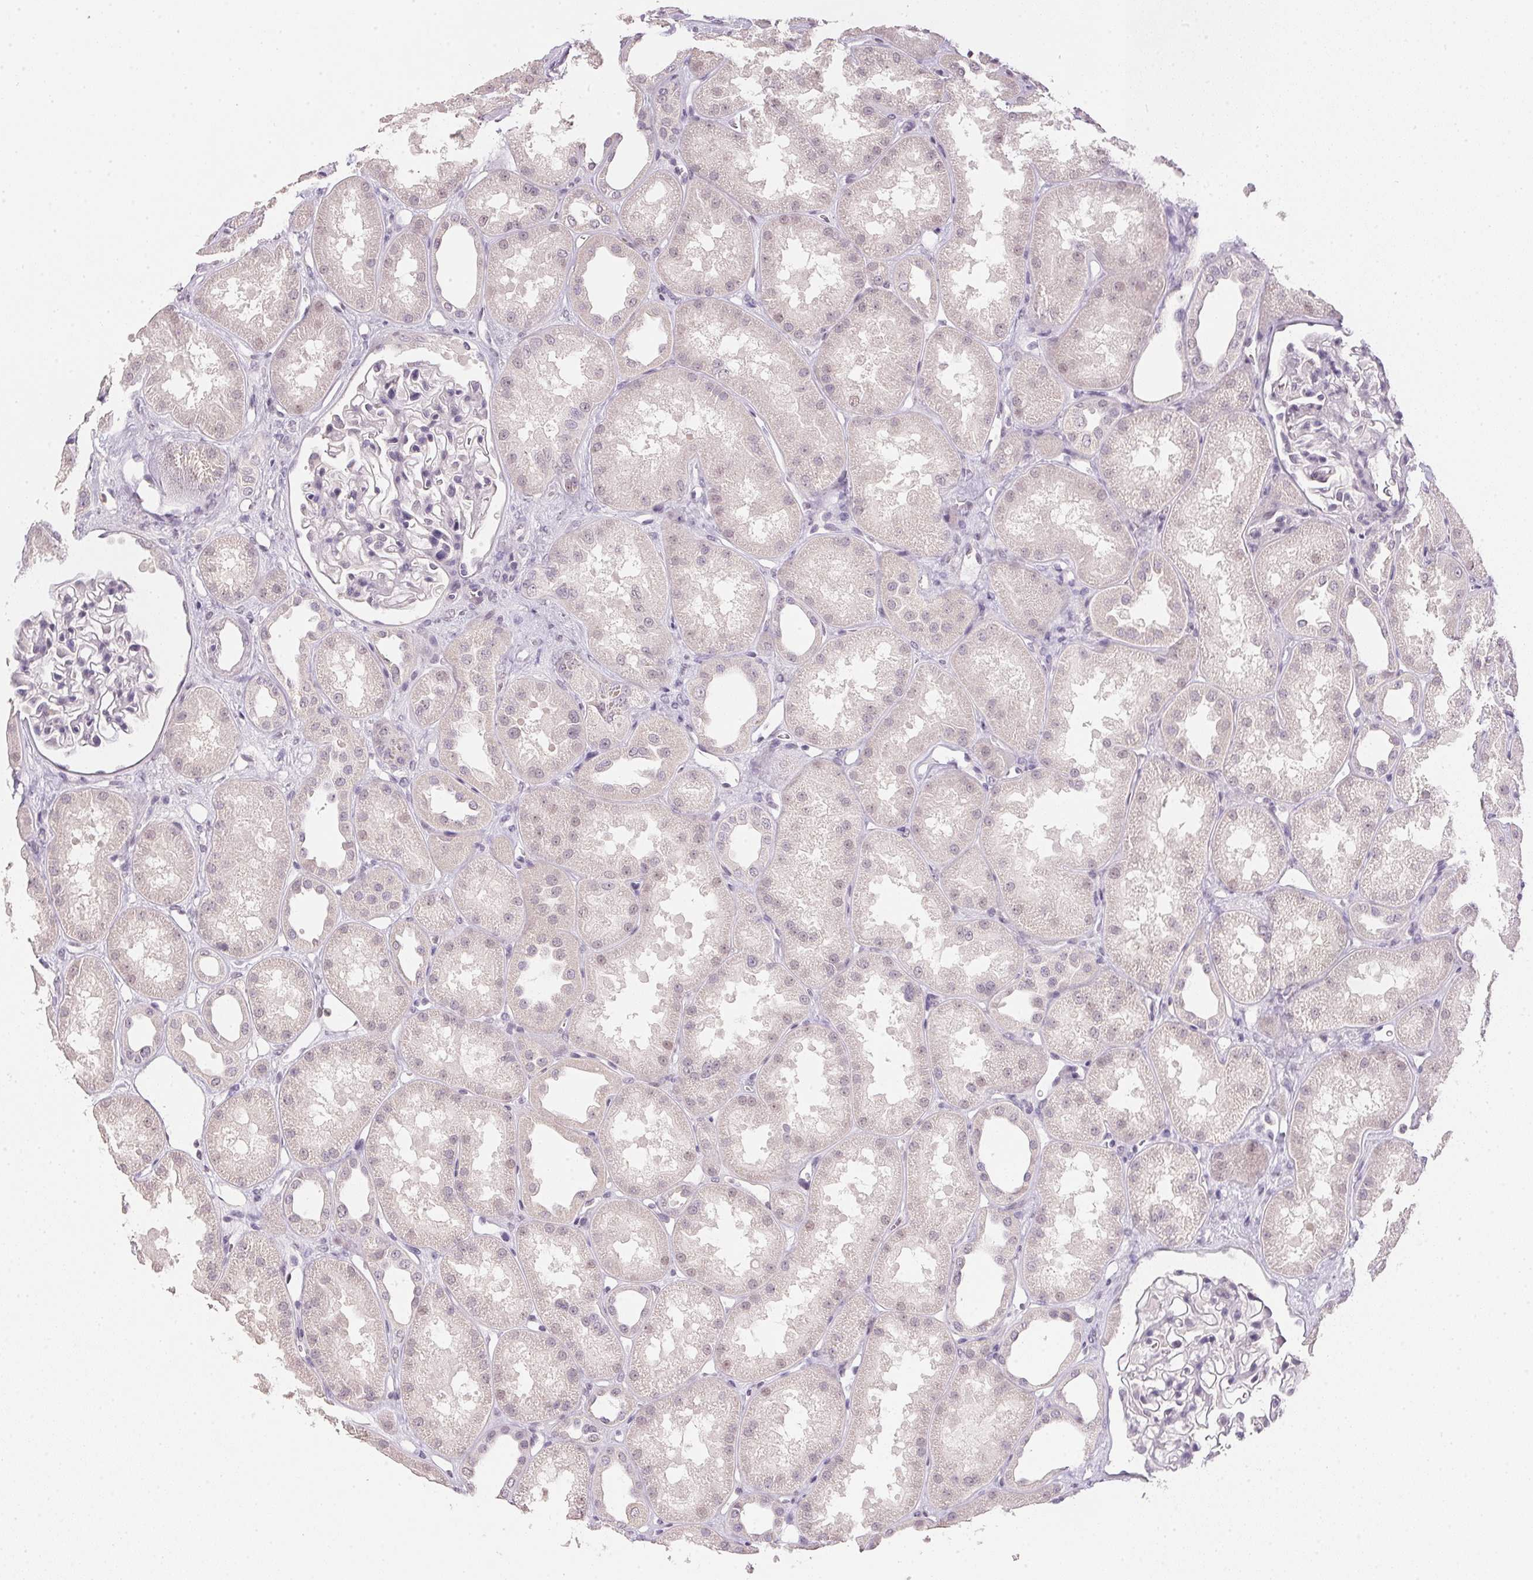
{"staining": {"intensity": "negative", "quantity": "none", "location": "none"}, "tissue": "kidney", "cell_type": "Cells in glomeruli", "image_type": "normal", "snomed": [{"axis": "morphology", "description": "Normal tissue, NOS"}, {"axis": "topography", "description": "Kidney"}], "caption": "This photomicrograph is of normal kidney stained with immunohistochemistry to label a protein in brown with the nuclei are counter-stained blue. There is no positivity in cells in glomeruli. (Brightfield microscopy of DAB (3,3'-diaminobenzidine) IHC at high magnification).", "gene": "POLR3G", "patient": {"sex": "male", "age": 61}}